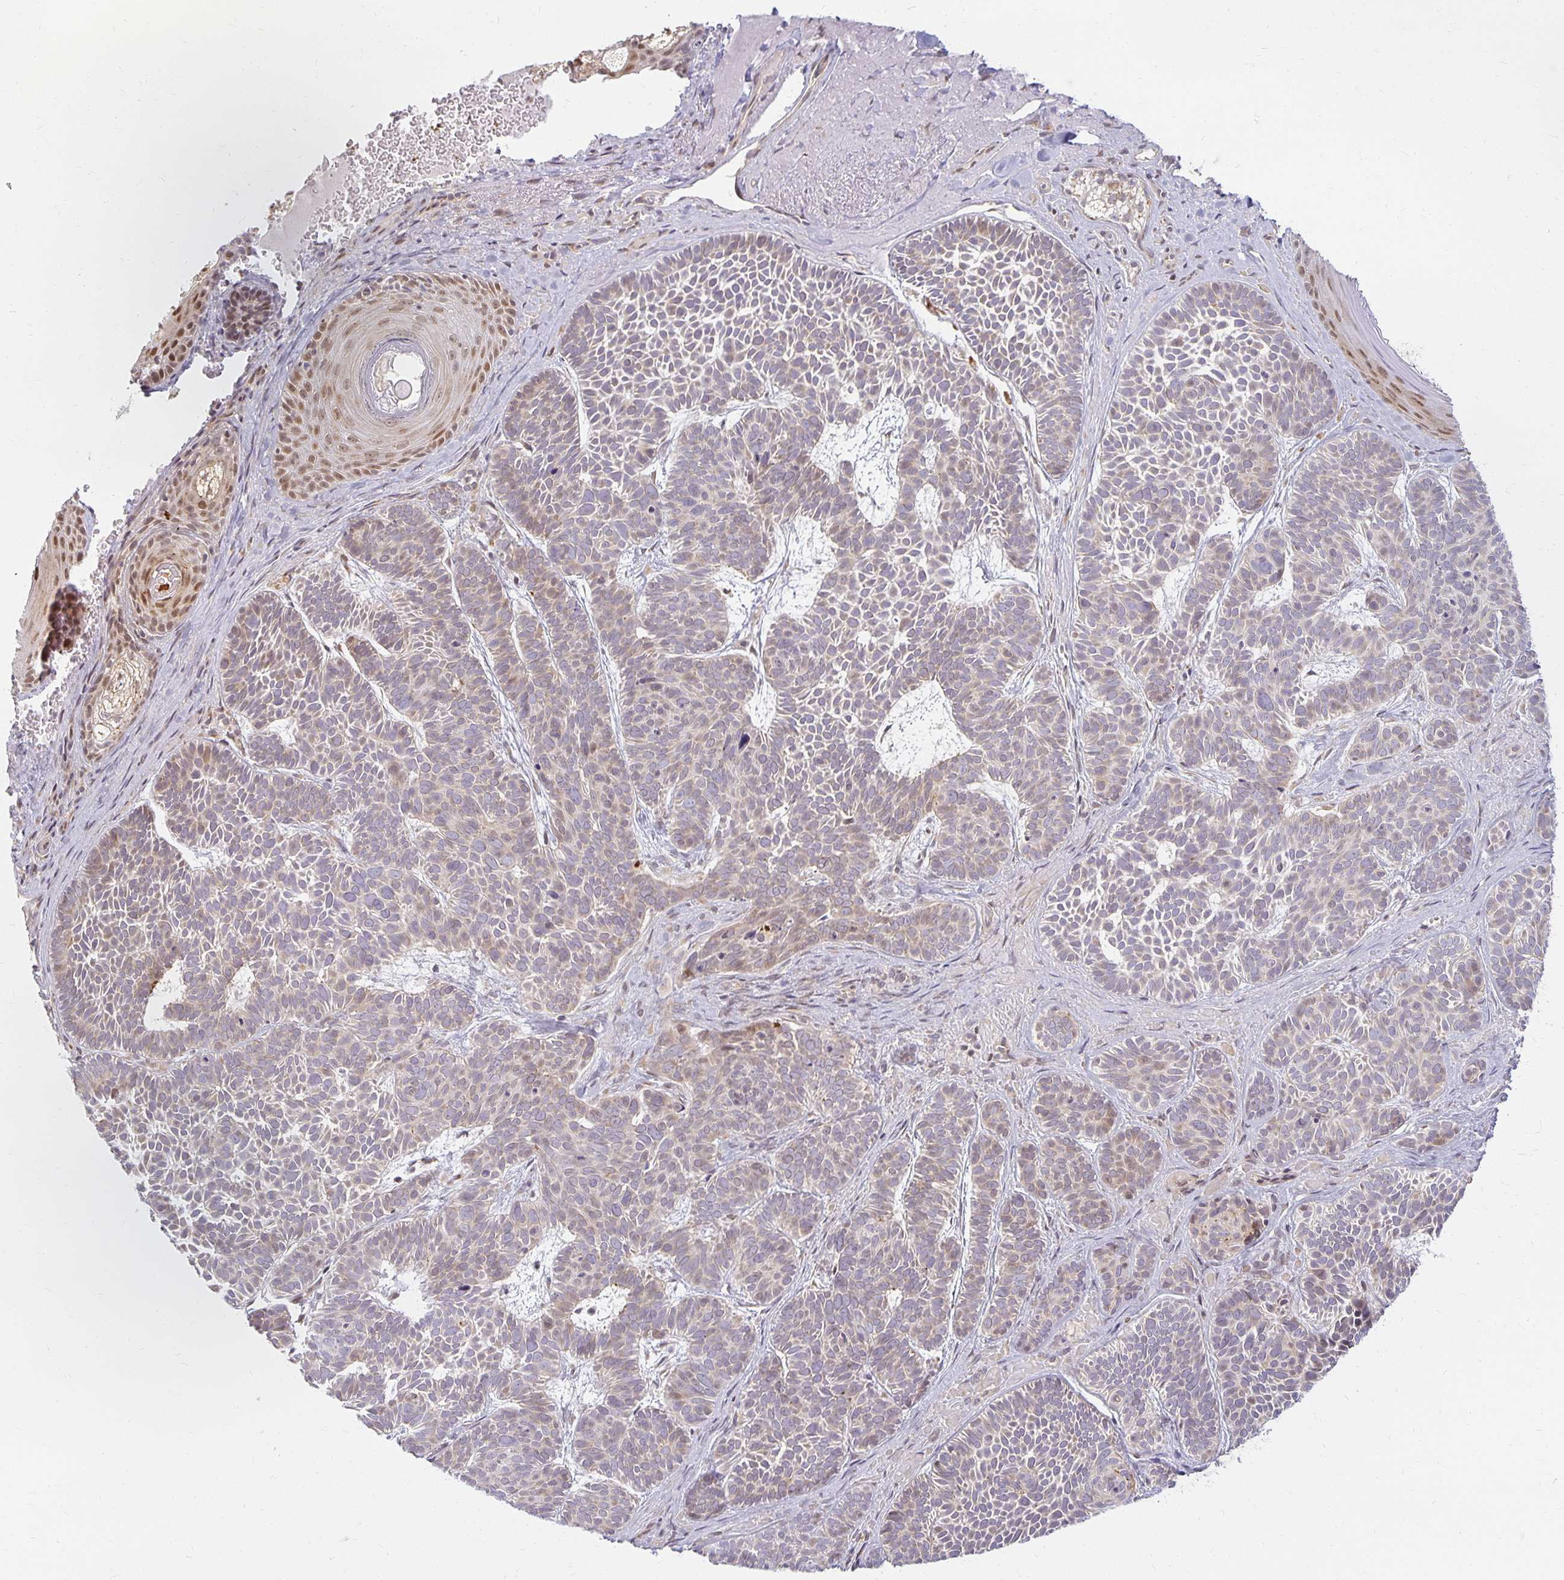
{"staining": {"intensity": "weak", "quantity": "<25%", "location": "nuclear"}, "tissue": "skin cancer", "cell_type": "Tumor cells", "image_type": "cancer", "snomed": [{"axis": "morphology", "description": "Basal cell carcinoma"}, {"axis": "topography", "description": "Skin"}], "caption": "Image shows no significant protein positivity in tumor cells of skin cancer.", "gene": "EHF", "patient": {"sex": "male", "age": 81}}